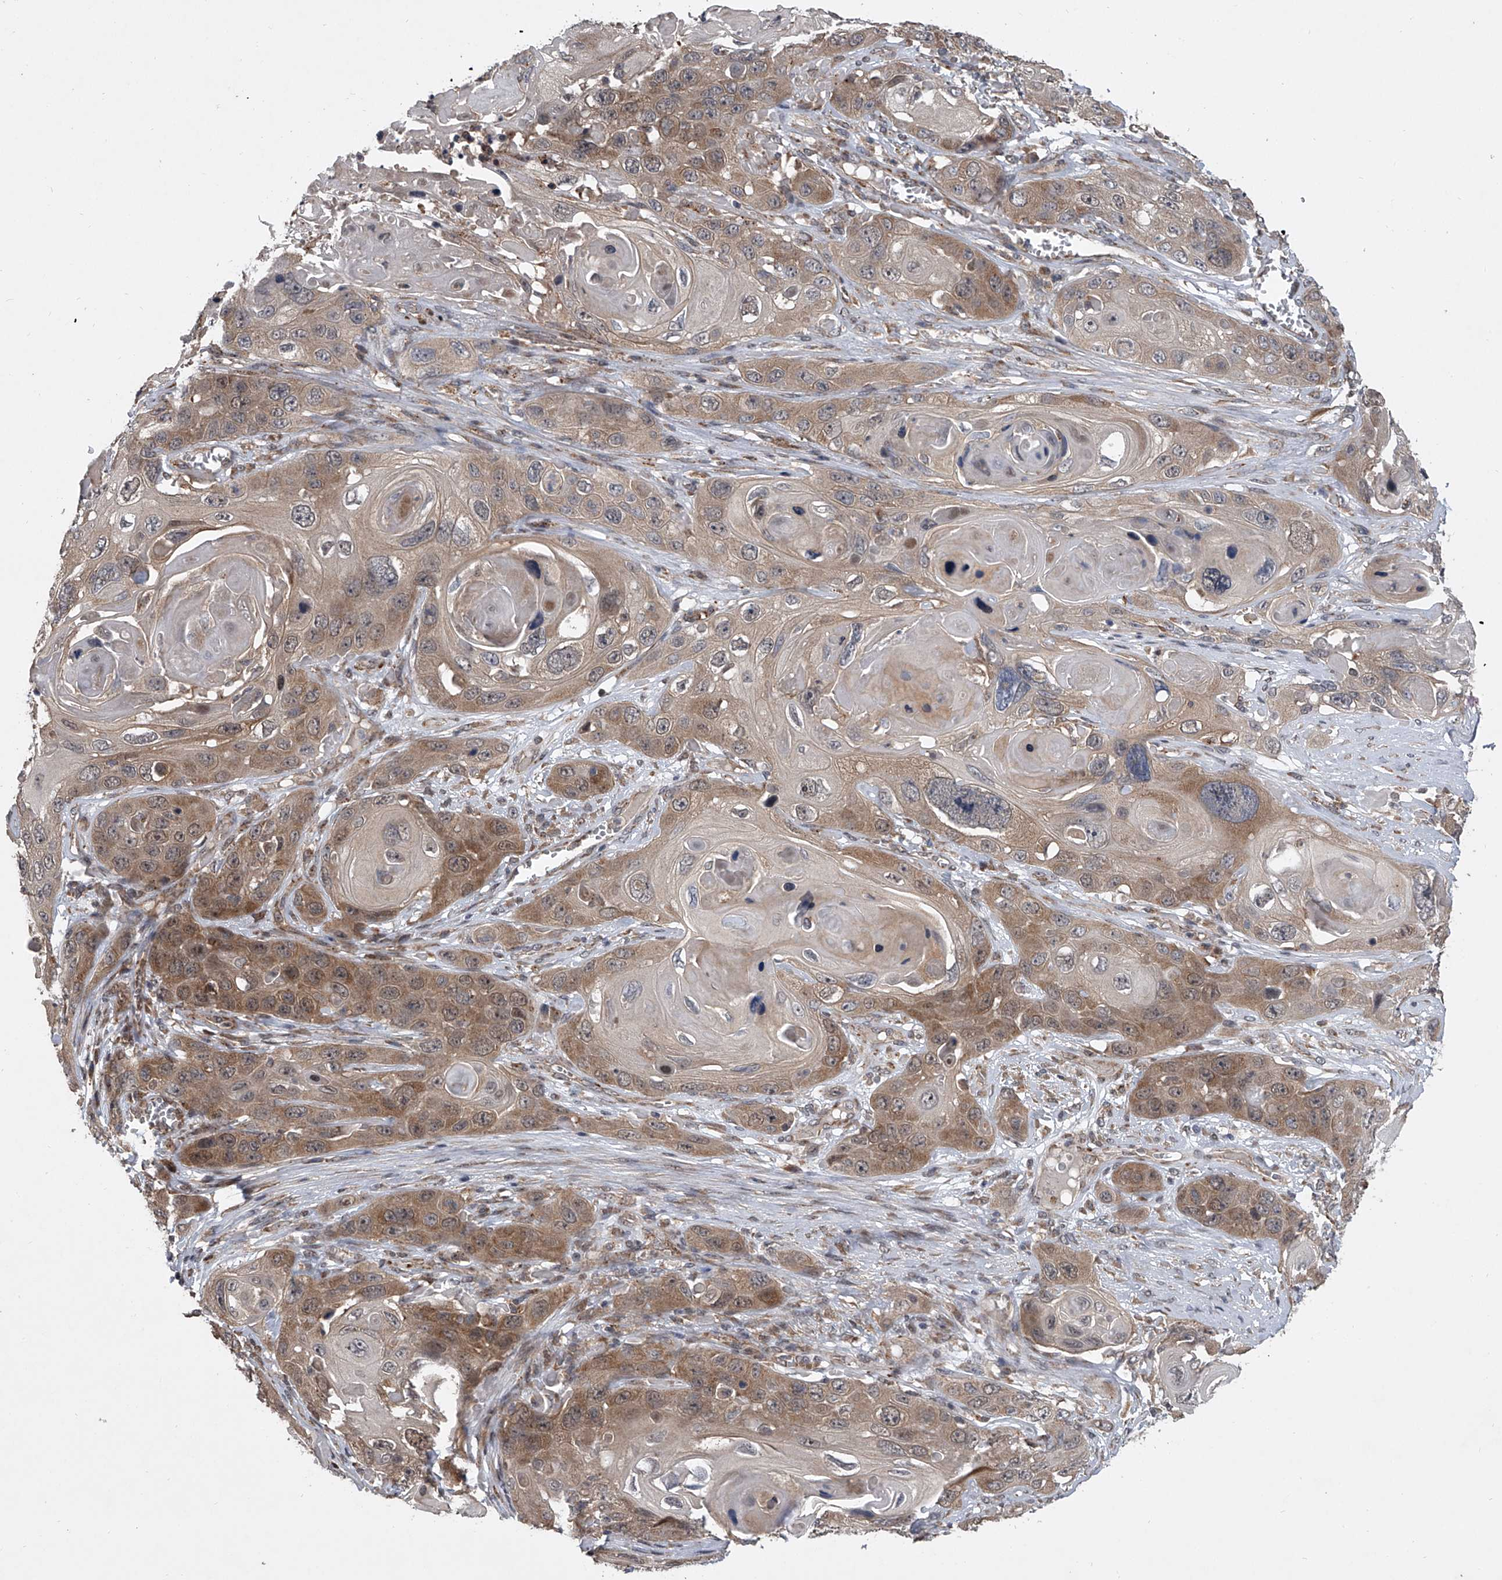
{"staining": {"intensity": "moderate", "quantity": ">75%", "location": "cytoplasmic/membranous"}, "tissue": "skin cancer", "cell_type": "Tumor cells", "image_type": "cancer", "snomed": [{"axis": "morphology", "description": "Squamous cell carcinoma, NOS"}, {"axis": "topography", "description": "Skin"}], "caption": "Moderate cytoplasmic/membranous protein positivity is seen in approximately >75% of tumor cells in skin cancer (squamous cell carcinoma).", "gene": "GEMIN8", "patient": {"sex": "male", "age": 55}}